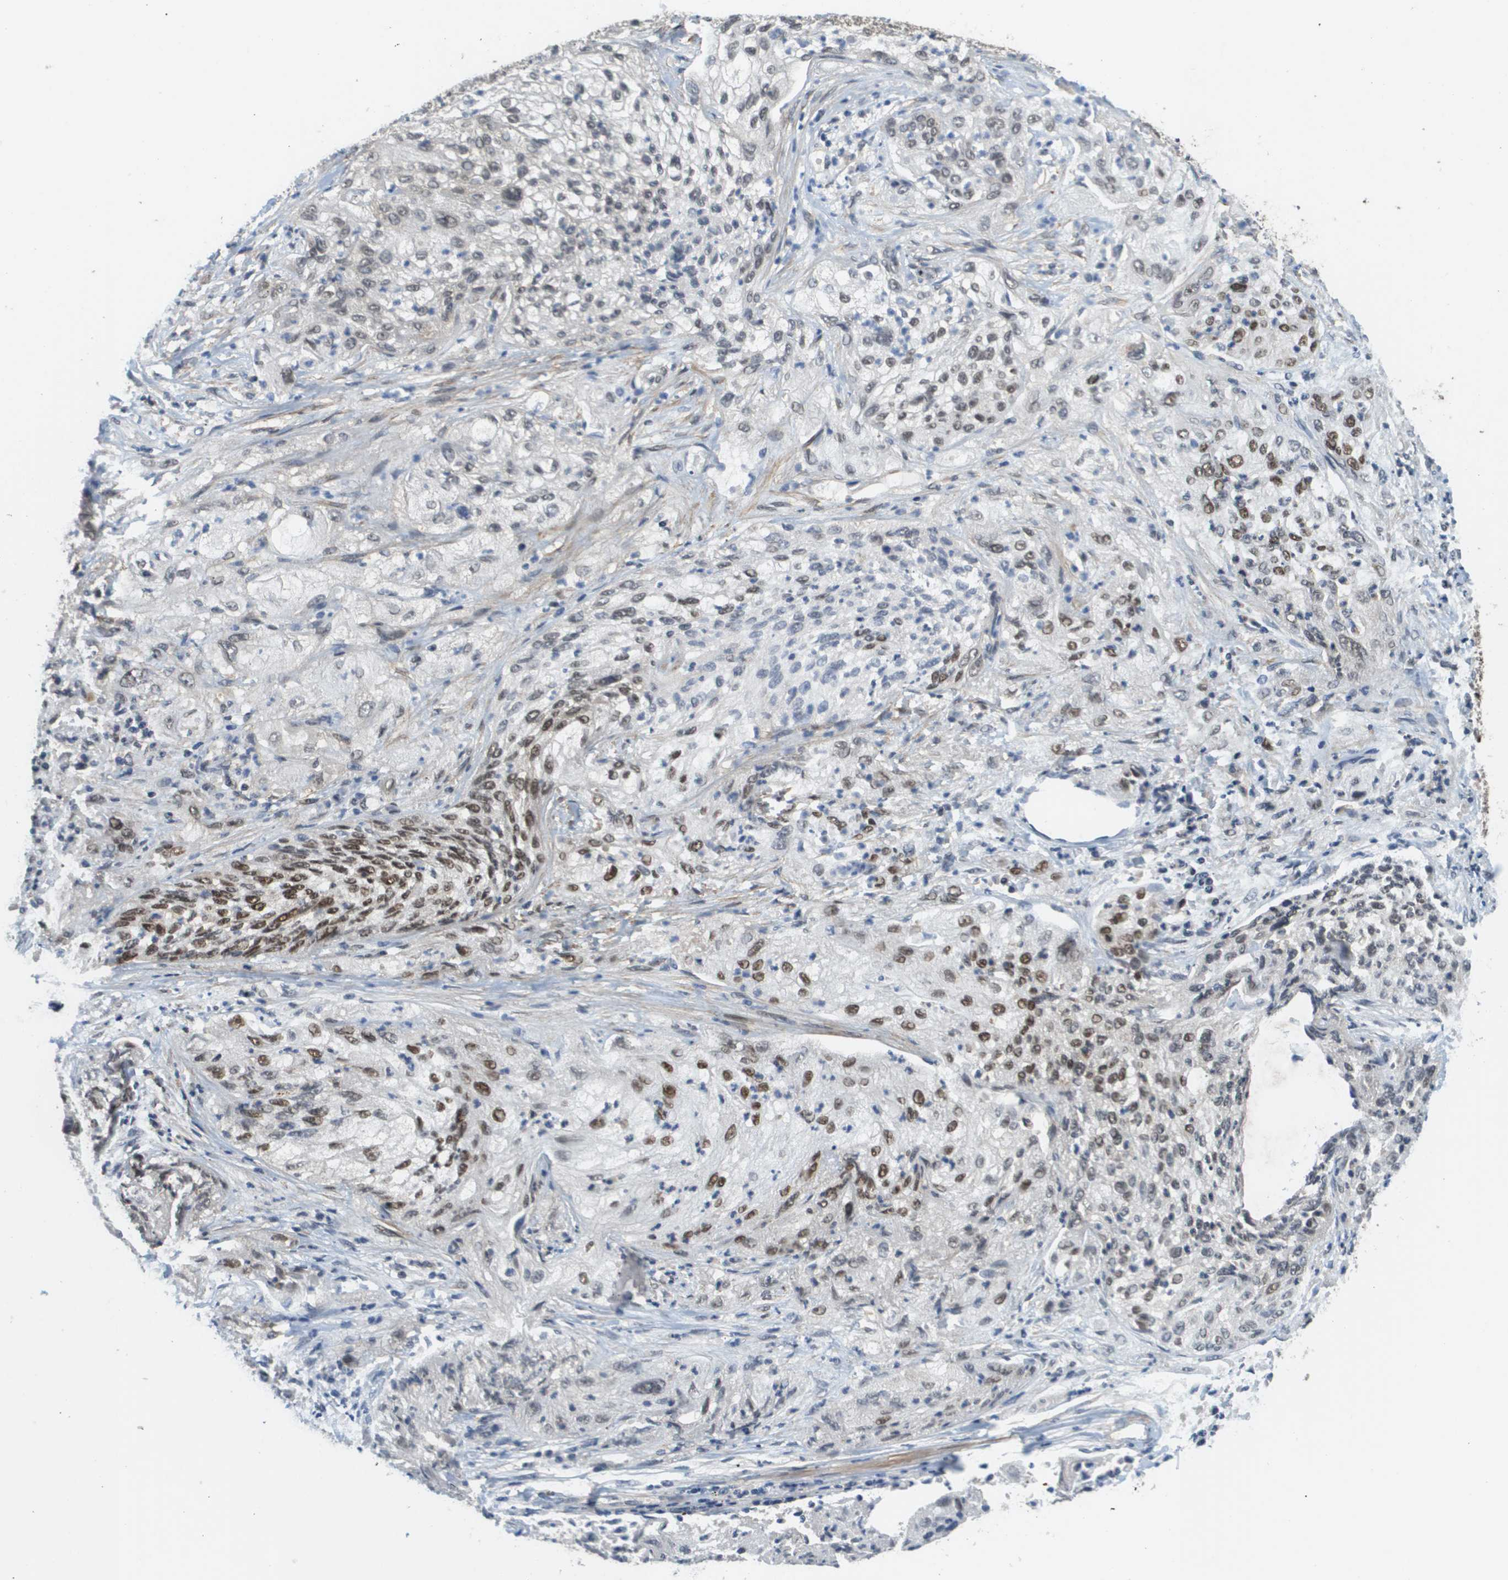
{"staining": {"intensity": "strong", "quantity": "25%-75%", "location": "nuclear"}, "tissue": "lung cancer", "cell_type": "Tumor cells", "image_type": "cancer", "snomed": [{"axis": "morphology", "description": "Inflammation, NOS"}, {"axis": "morphology", "description": "Squamous cell carcinoma, NOS"}, {"axis": "topography", "description": "Lymph node"}, {"axis": "topography", "description": "Soft tissue"}, {"axis": "topography", "description": "Lung"}], "caption": "Protein analysis of lung cancer (squamous cell carcinoma) tissue demonstrates strong nuclear staining in approximately 25%-75% of tumor cells. (DAB (3,3'-diaminobenzidine) IHC with brightfield microscopy, high magnification).", "gene": "PRCC", "patient": {"sex": "male", "age": 66}}